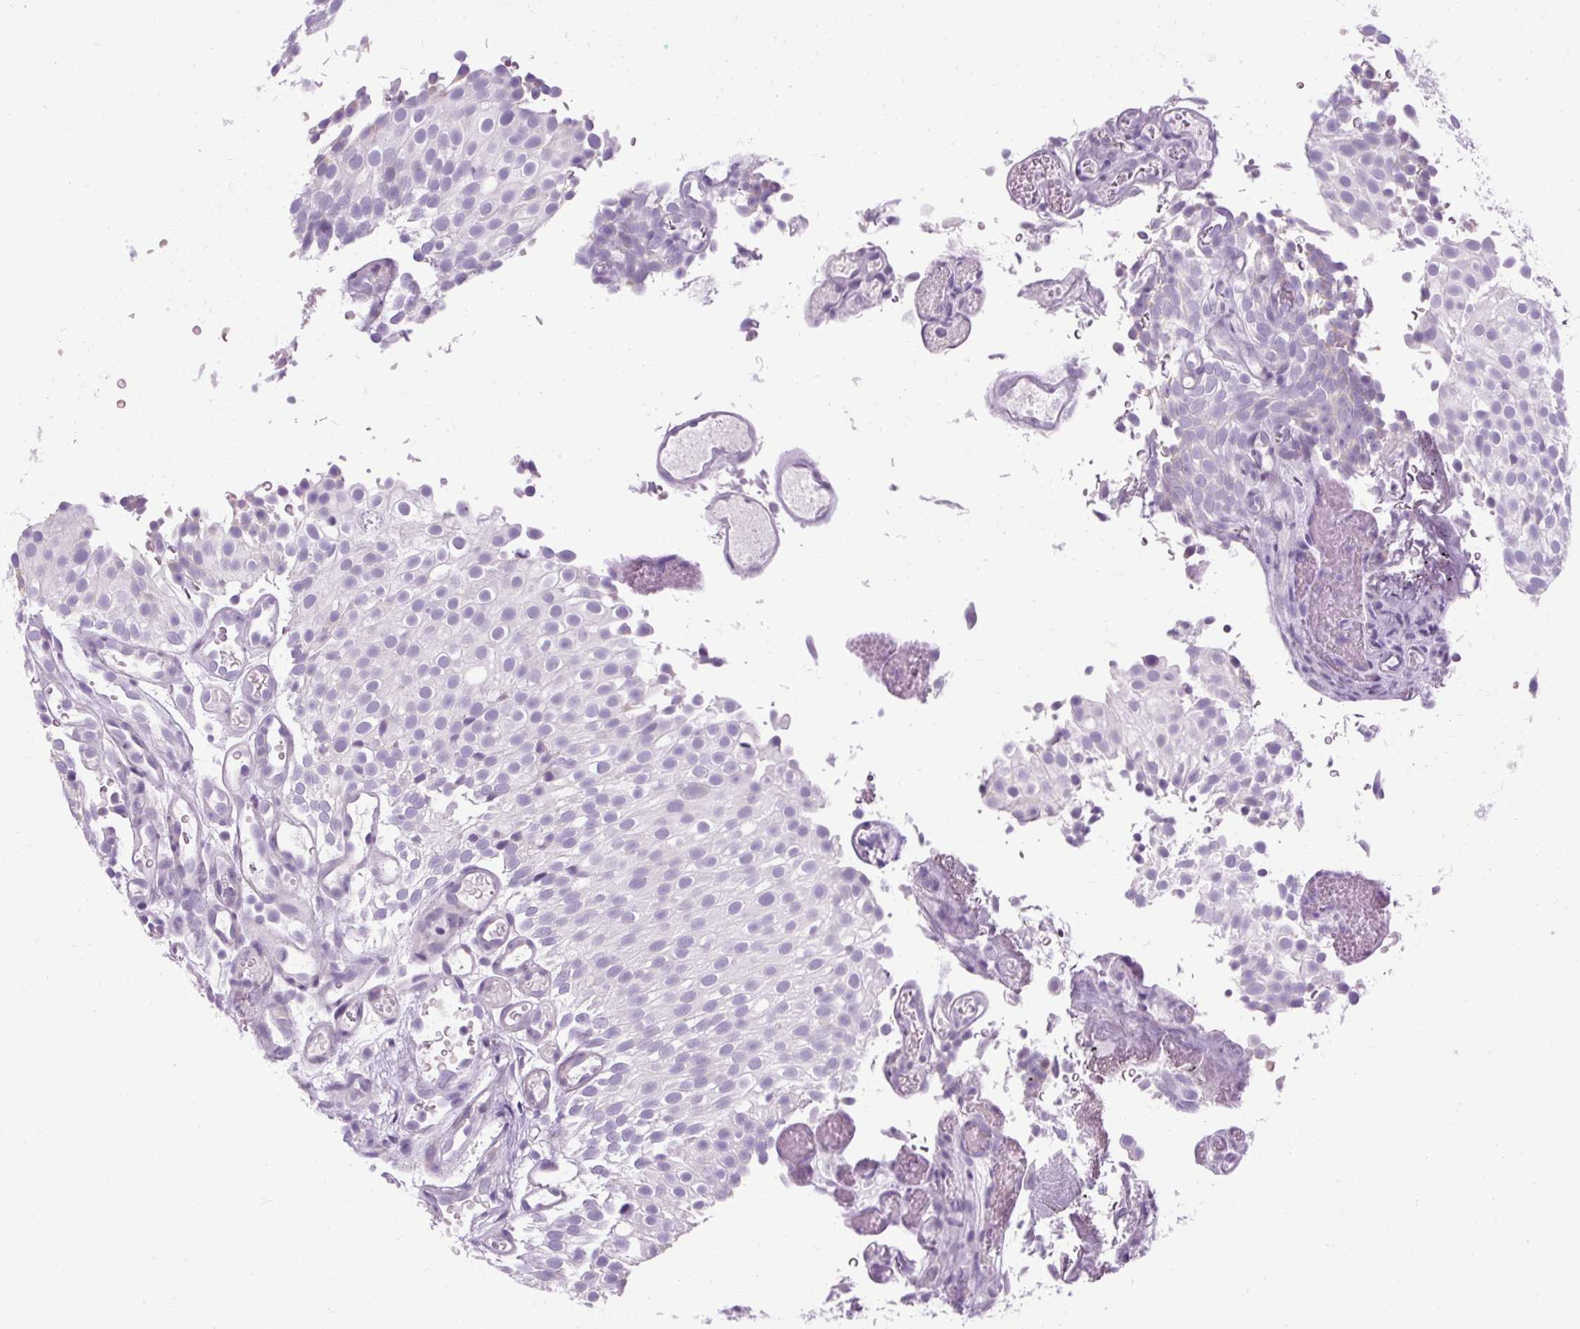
{"staining": {"intensity": "negative", "quantity": "none", "location": "none"}, "tissue": "urothelial cancer", "cell_type": "Tumor cells", "image_type": "cancer", "snomed": [{"axis": "morphology", "description": "Urothelial carcinoma, Low grade"}, {"axis": "topography", "description": "Urinary bladder"}], "caption": "Tumor cells show no significant positivity in urothelial carcinoma (low-grade).", "gene": "B3GNT4", "patient": {"sex": "male", "age": 78}}